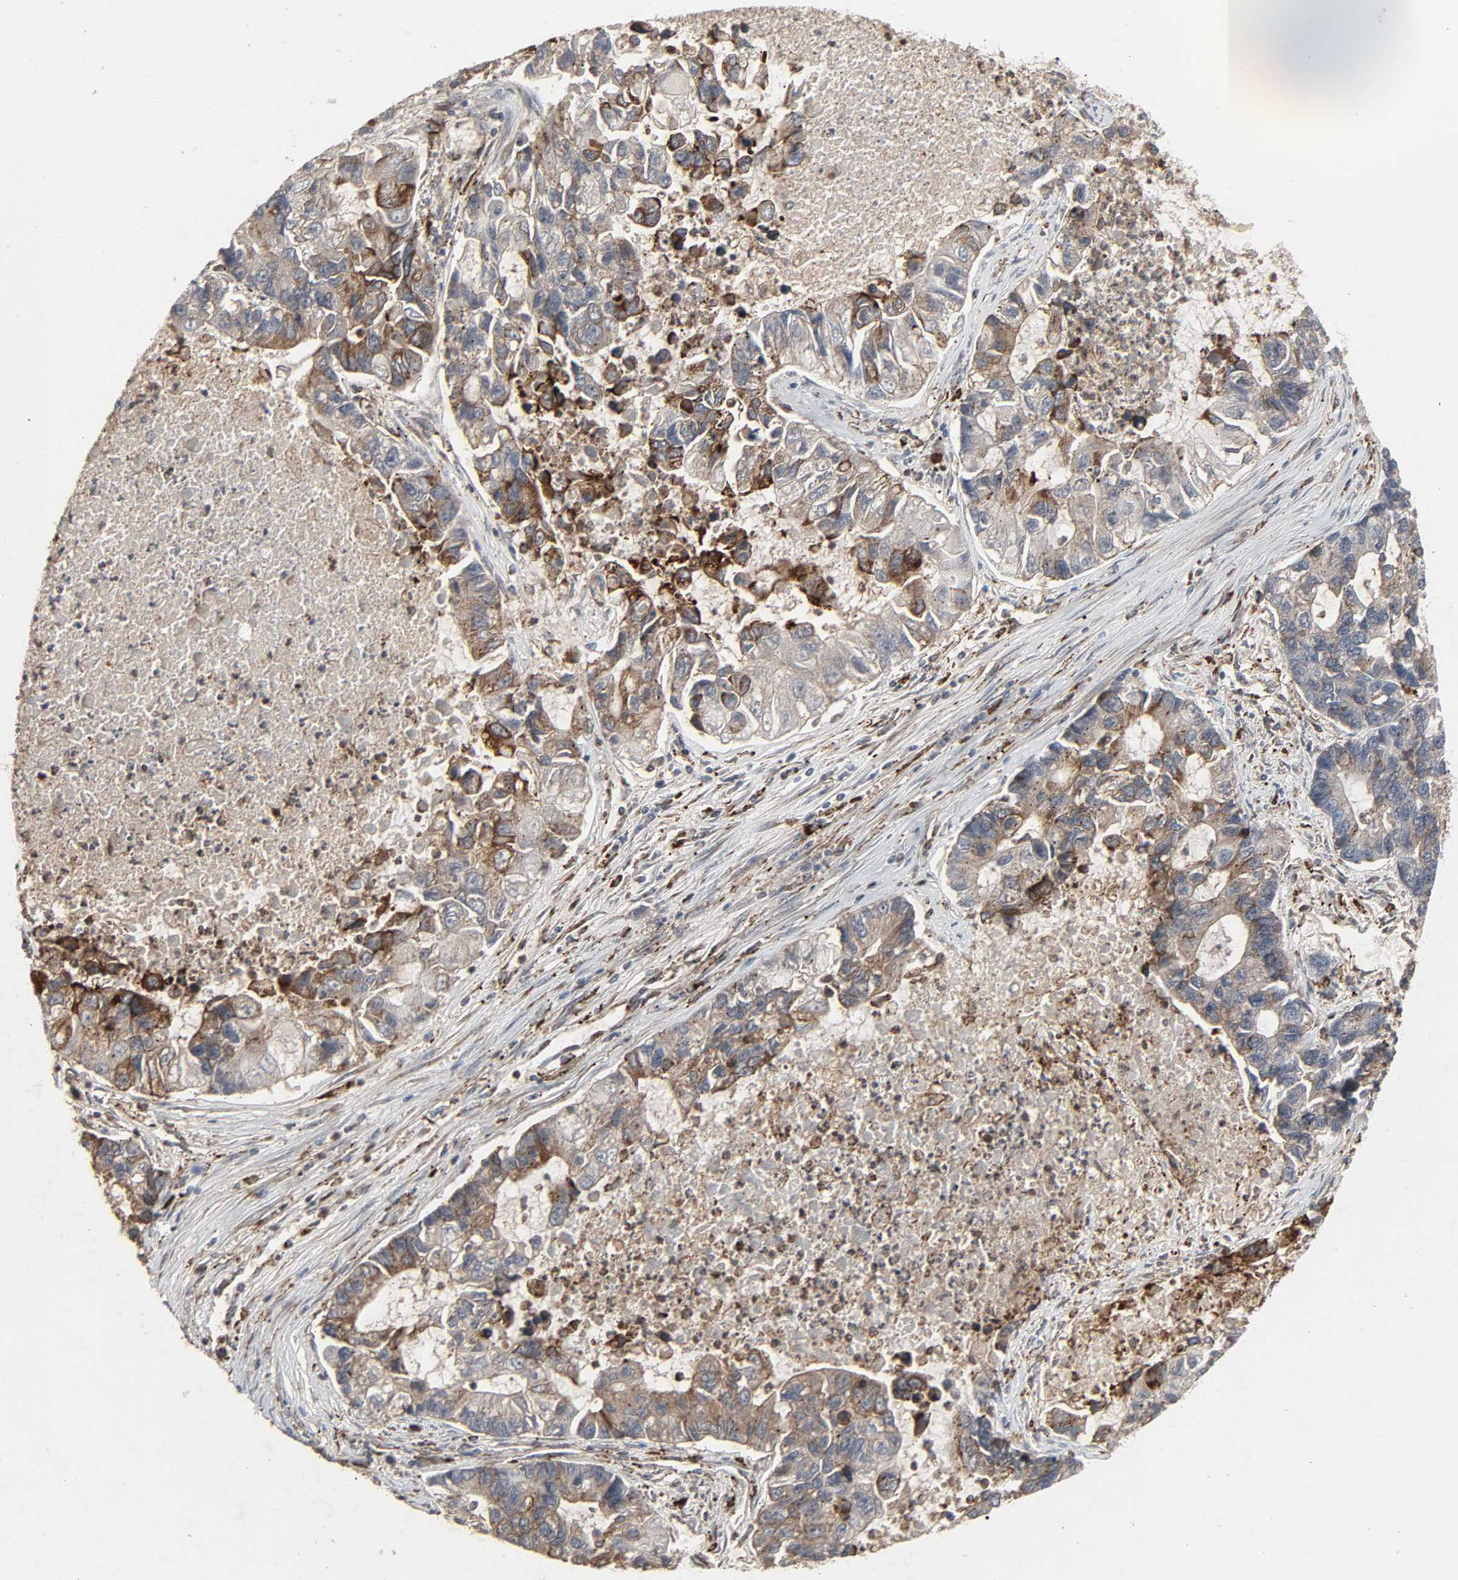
{"staining": {"intensity": "moderate", "quantity": "25%-75%", "location": "cytoplasmic/membranous"}, "tissue": "lung cancer", "cell_type": "Tumor cells", "image_type": "cancer", "snomed": [{"axis": "morphology", "description": "Adenocarcinoma, NOS"}, {"axis": "topography", "description": "Lung"}], "caption": "Human lung adenocarcinoma stained with a protein marker shows moderate staining in tumor cells.", "gene": "ADCY4", "patient": {"sex": "female", "age": 51}}